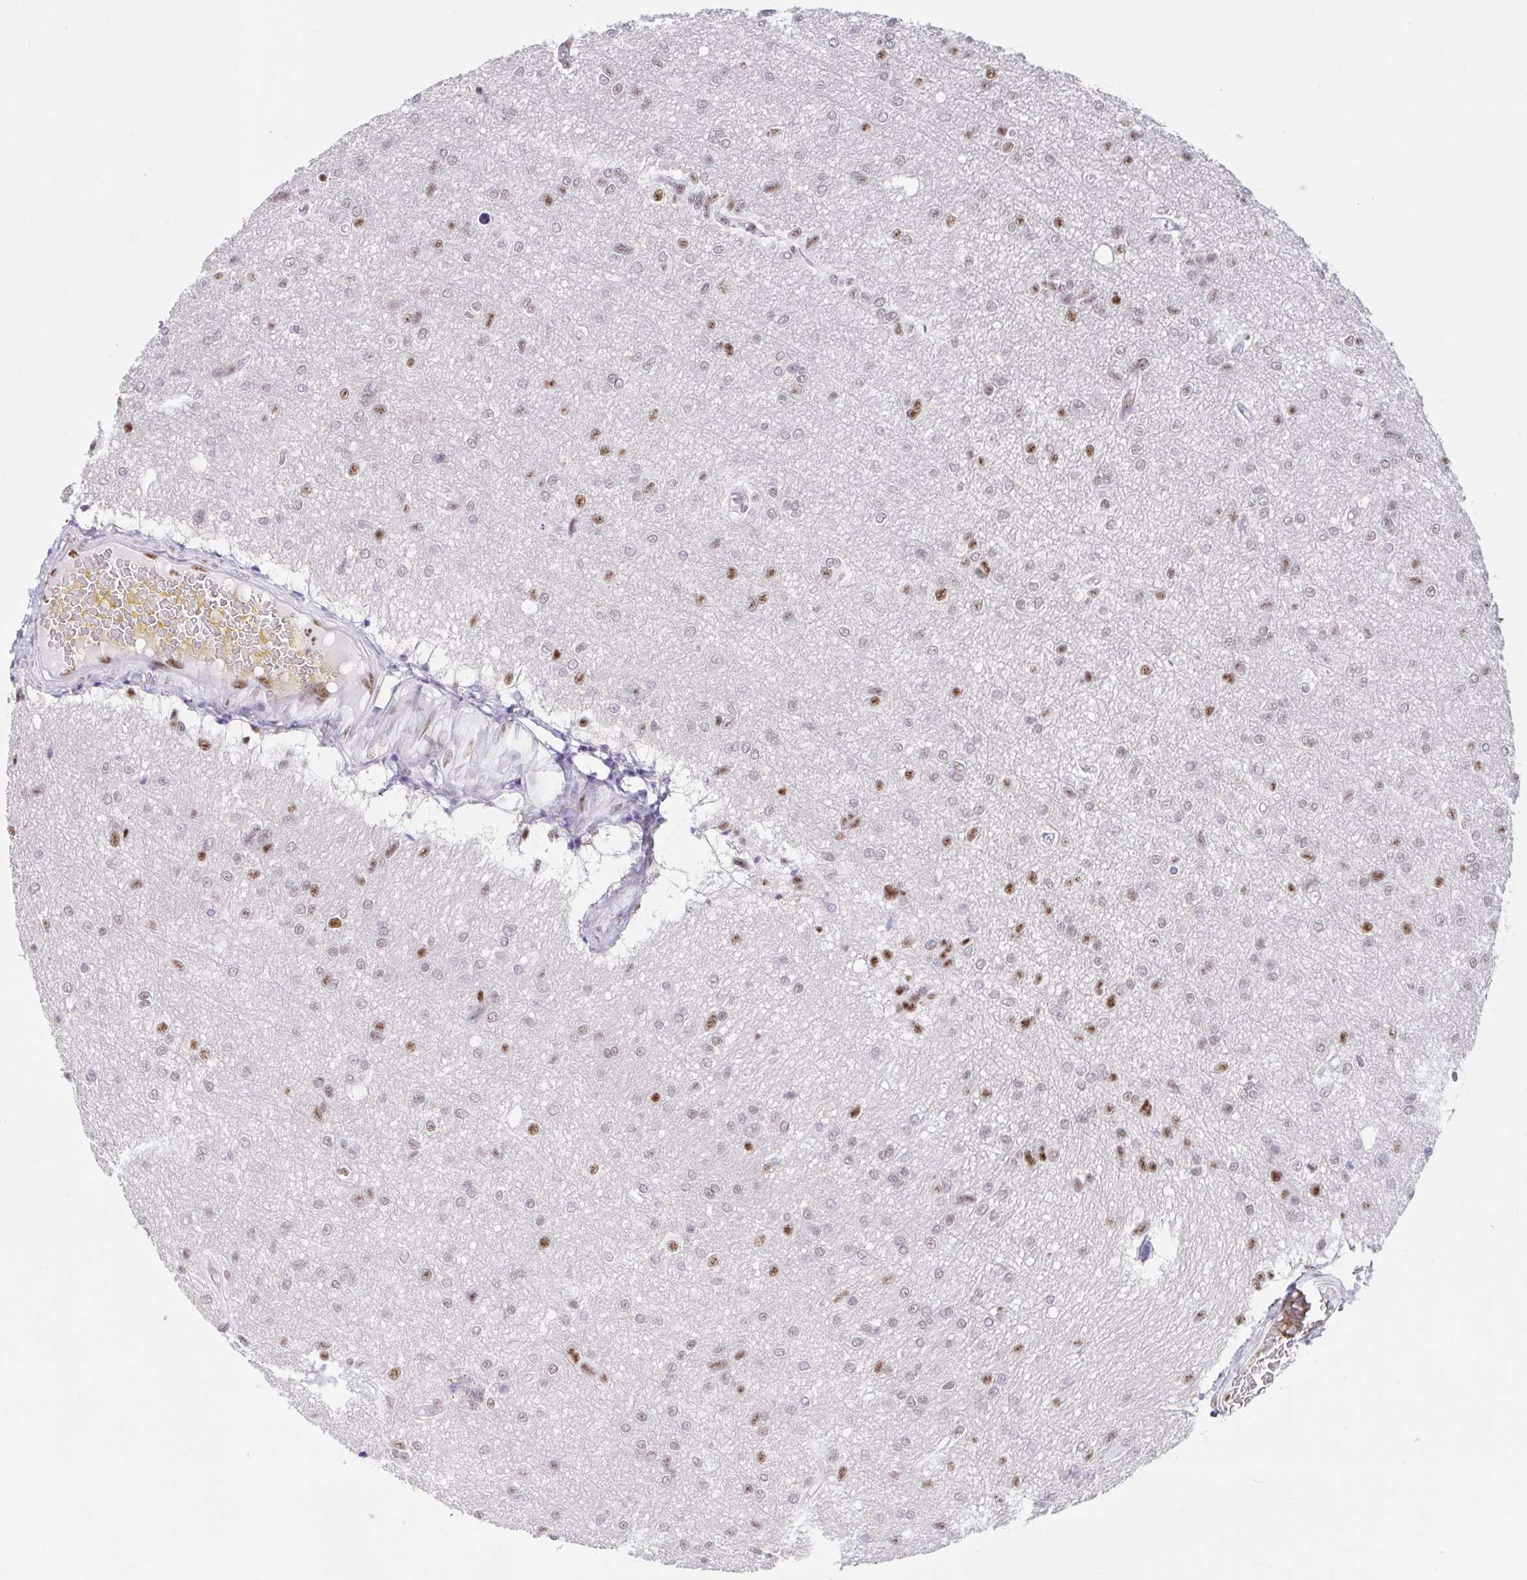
{"staining": {"intensity": "moderate", "quantity": "25%-75%", "location": "nuclear"}, "tissue": "glioma", "cell_type": "Tumor cells", "image_type": "cancer", "snomed": [{"axis": "morphology", "description": "Glioma, malignant, Low grade"}, {"axis": "topography", "description": "Brain"}], "caption": "Immunohistochemistry (IHC) photomicrograph of human glioma stained for a protein (brown), which demonstrates medium levels of moderate nuclear expression in about 25%-75% of tumor cells.", "gene": "IKZF2", "patient": {"sex": "male", "age": 26}}